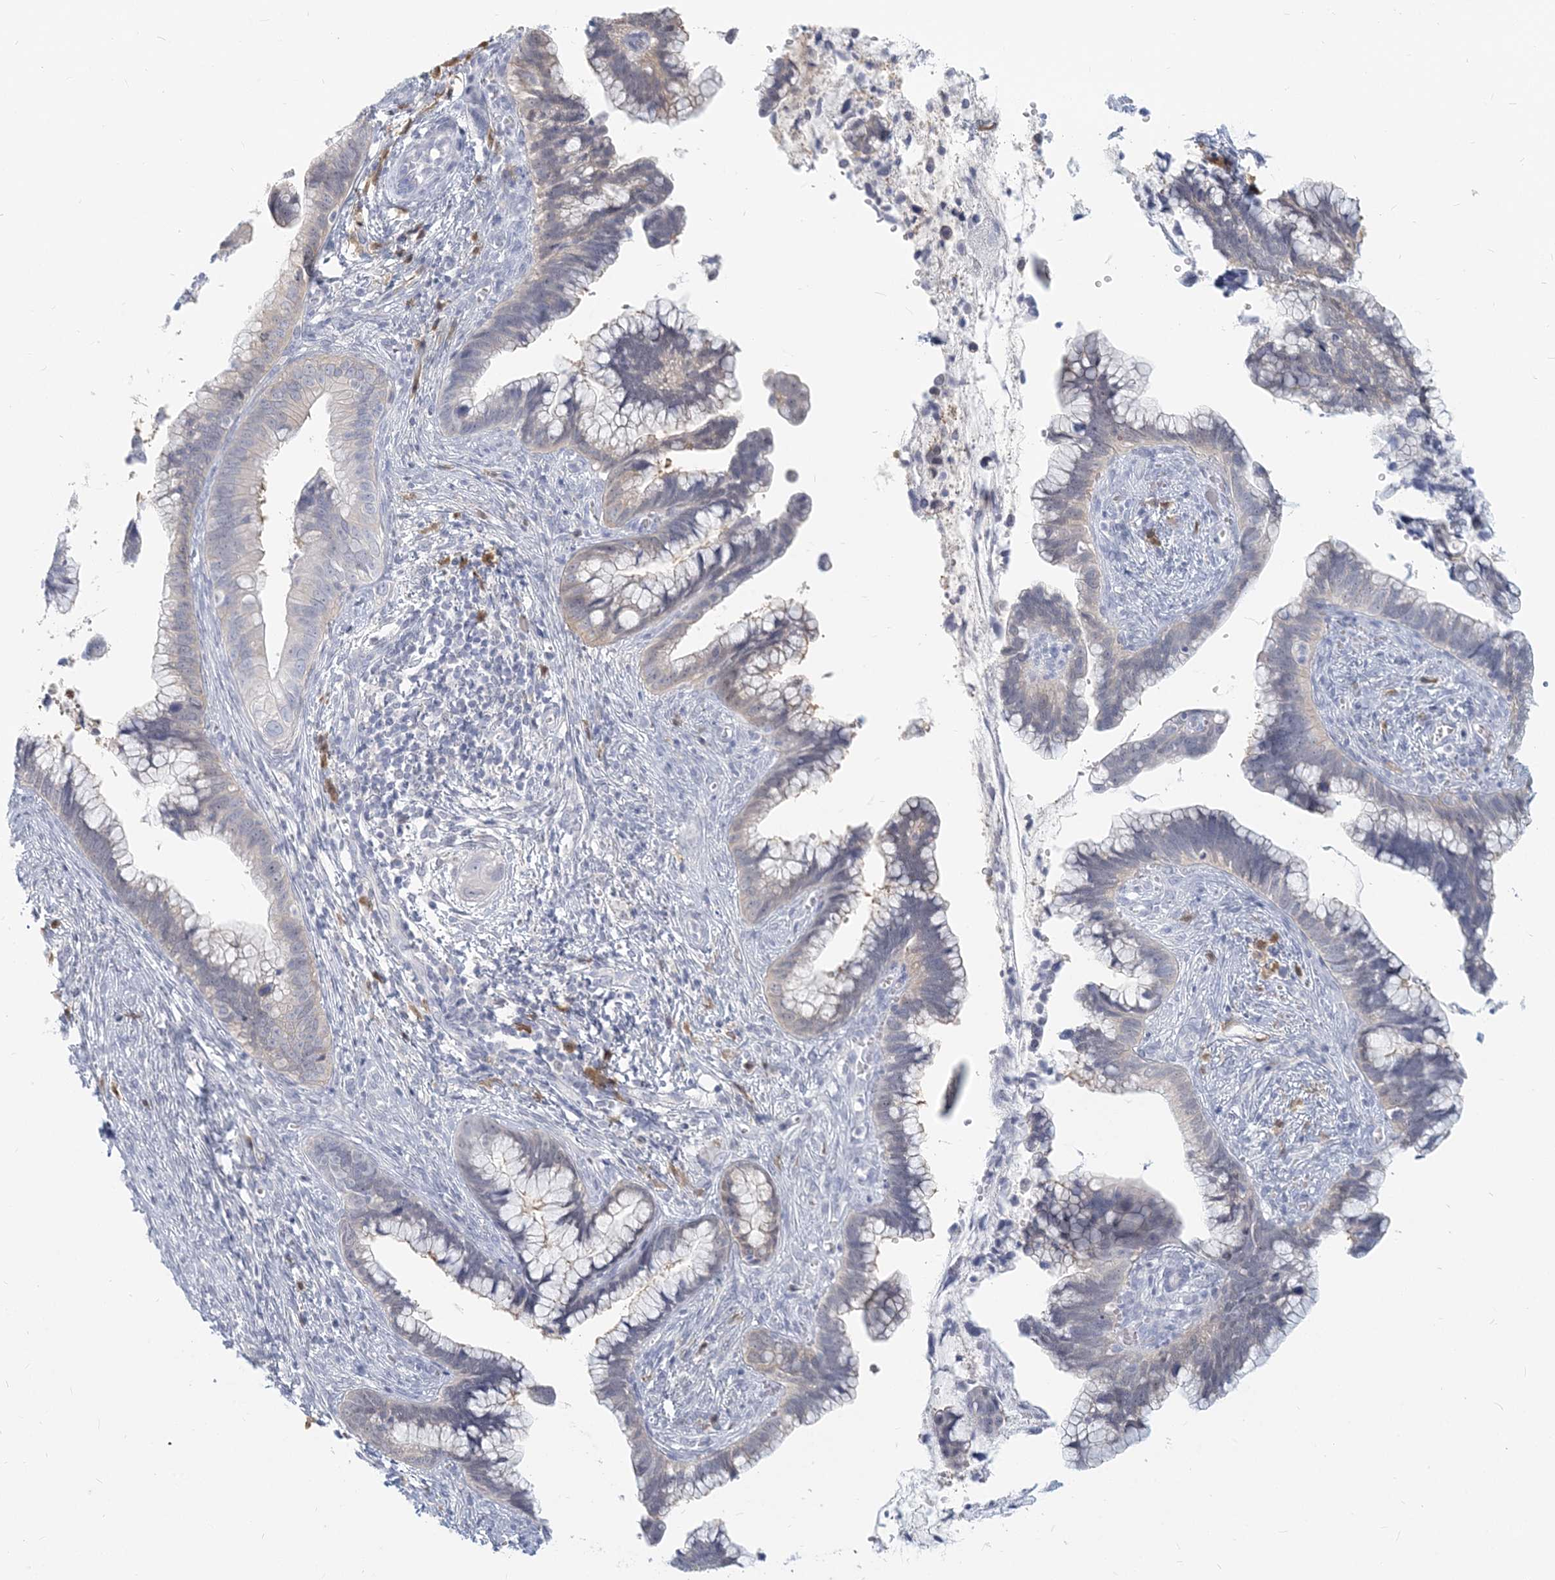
{"staining": {"intensity": "negative", "quantity": "none", "location": "none"}, "tissue": "cervical cancer", "cell_type": "Tumor cells", "image_type": "cancer", "snomed": [{"axis": "morphology", "description": "Adenocarcinoma, NOS"}, {"axis": "topography", "description": "Cervix"}], "caption": "Photomicrograph shows no significant protein positivity in tumor cells of cervical cancer.", "gene": "GMPPA", "patient": {"sex": "female", "age": 44}}